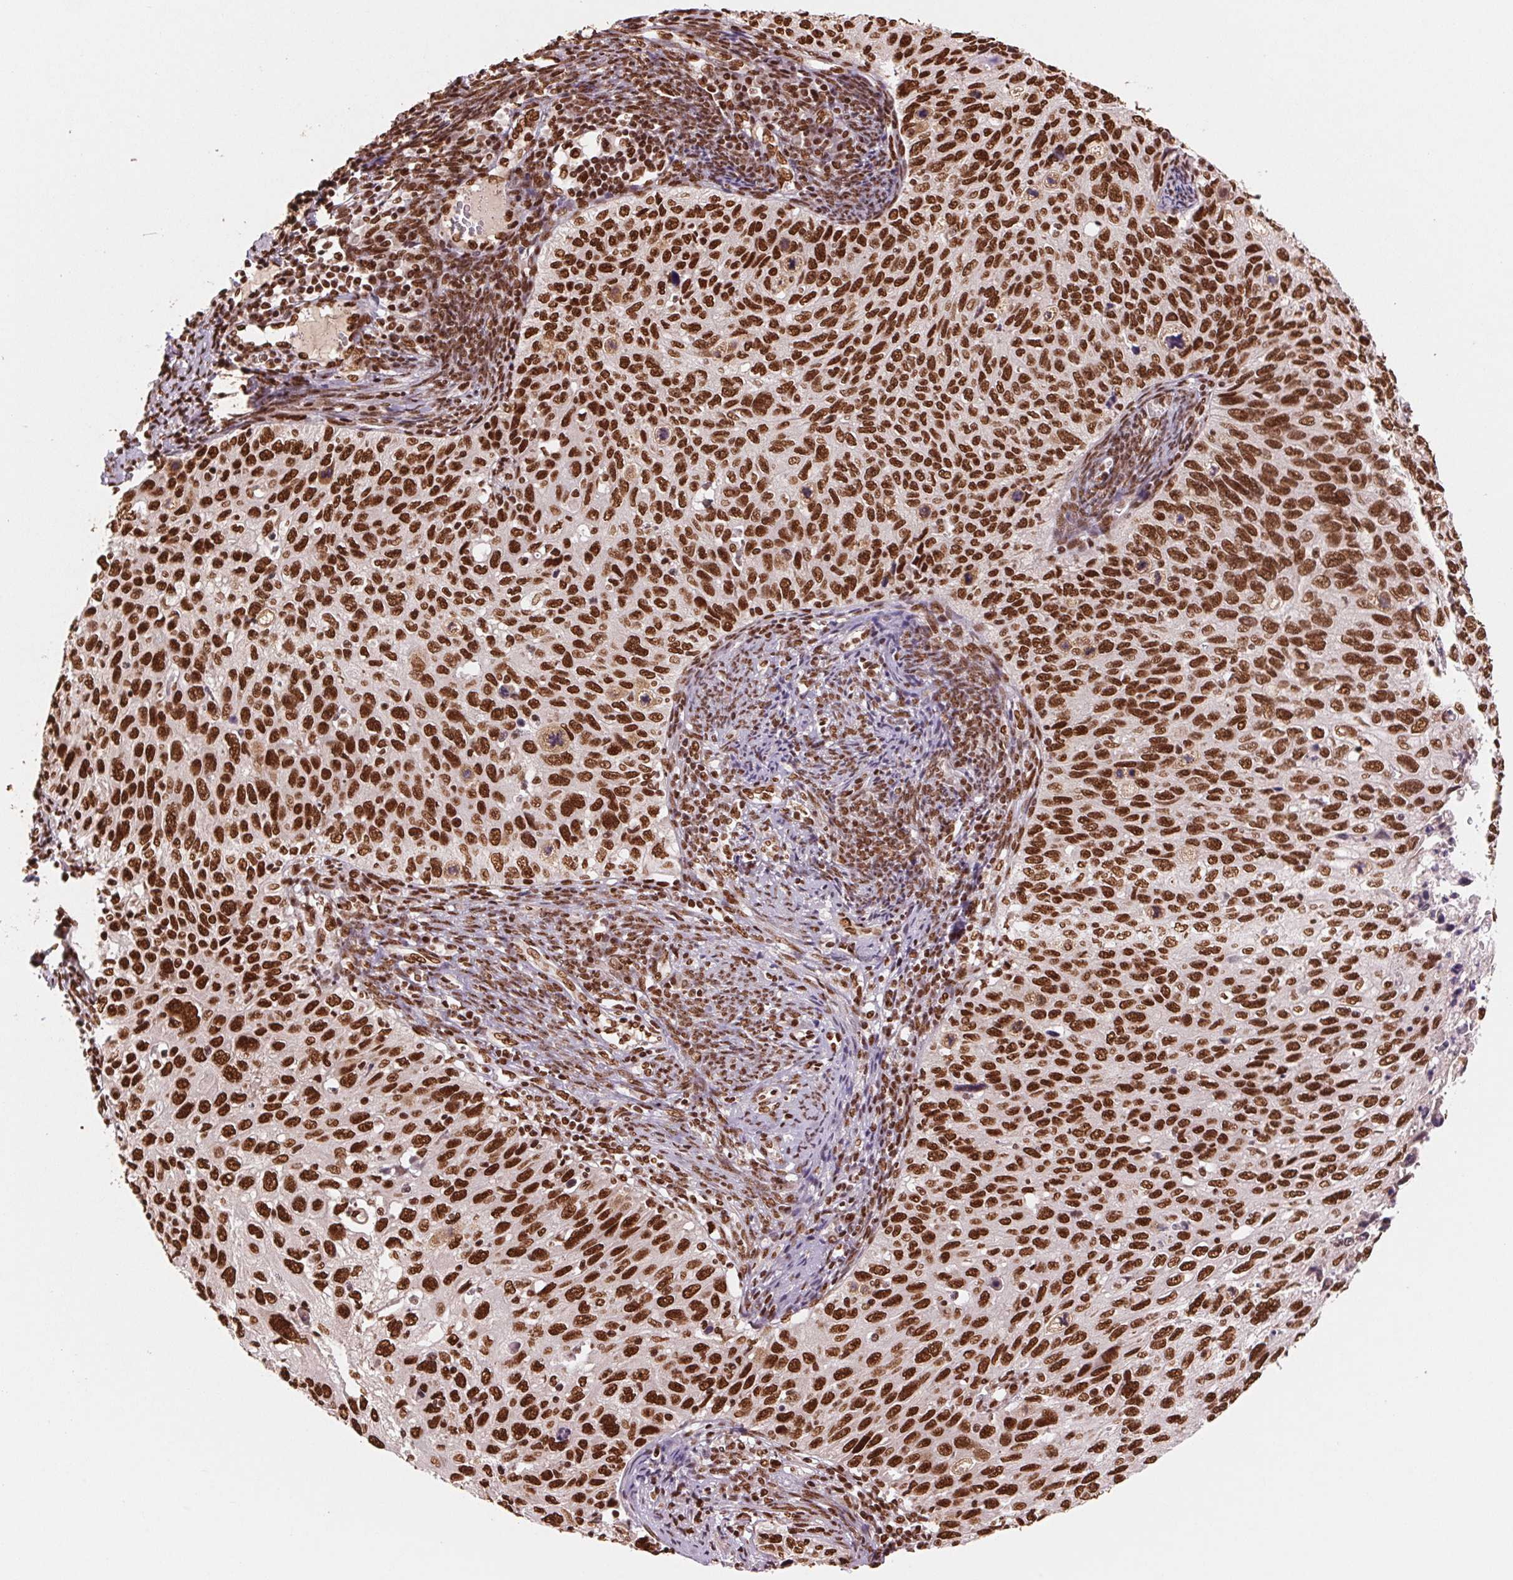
{"staining": {"intensity": "strong", "quantity": ">75%", "location": "nuclear"}, "tissue": "cervical cancer", "cell_type": "Tumor cells", "image_type": "cancer", "snomed": [{"axis": "morphology", "description": "Squamous cell carcinoma, NOS"}, {"axis": "topography", "description": "Cervix"}], "caption": "Immunohistochemical staining of cervical squamous cell carcinoma demonstrates strong nuclear protein expression in approximately >75% of tumor cells. The staining is performed using DAB (3,3'-diaminobenzidine) brown chromogen to label protein expression. The nuclei are counter-stained blue using hematoxylin.", "gene": "TTLL9", "patient": {"sex": "female", "age": 70}}